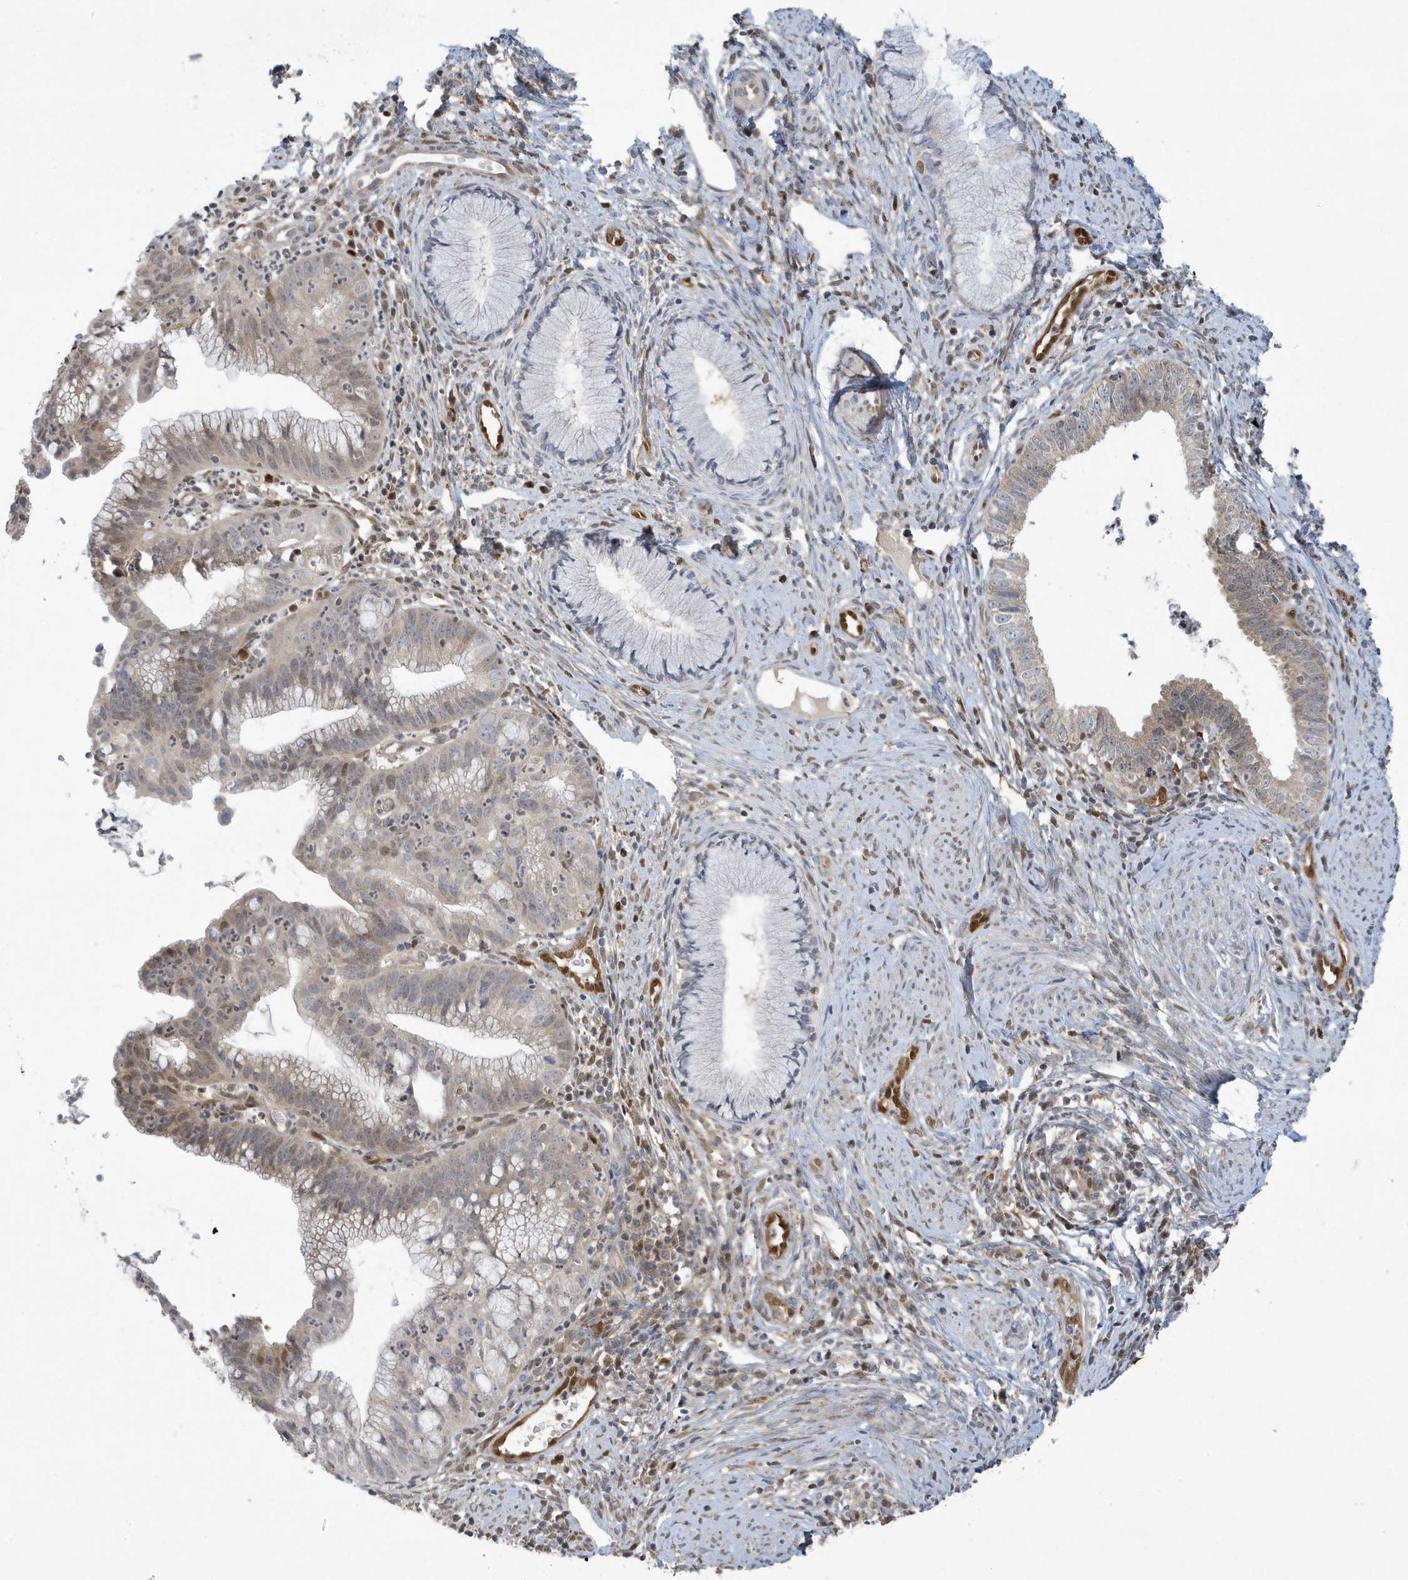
{"staining": {"intensity": "moderate", "quantity": "25%-75%", "location": "cytoplasmic/membranous,nuclear"}, "tissue": "cervical cancer", "cell_type": "Tumor cells", "image_type": "cancer", "snomed": [{"axis": "morphology", "description": "Adenocarcinoma, NOS"}, {"axis": "topography", "description": "Cervix"}], "caption": "Moderate cytoplasmic/membranous and nuclear positivity for a protein is present in approximately 25%-75% of tumor cells of cervical adenocarcinoma using immunohistochemistry.", "gene": "NCOA7", "patient": {"sex": "female", "age": 36}}